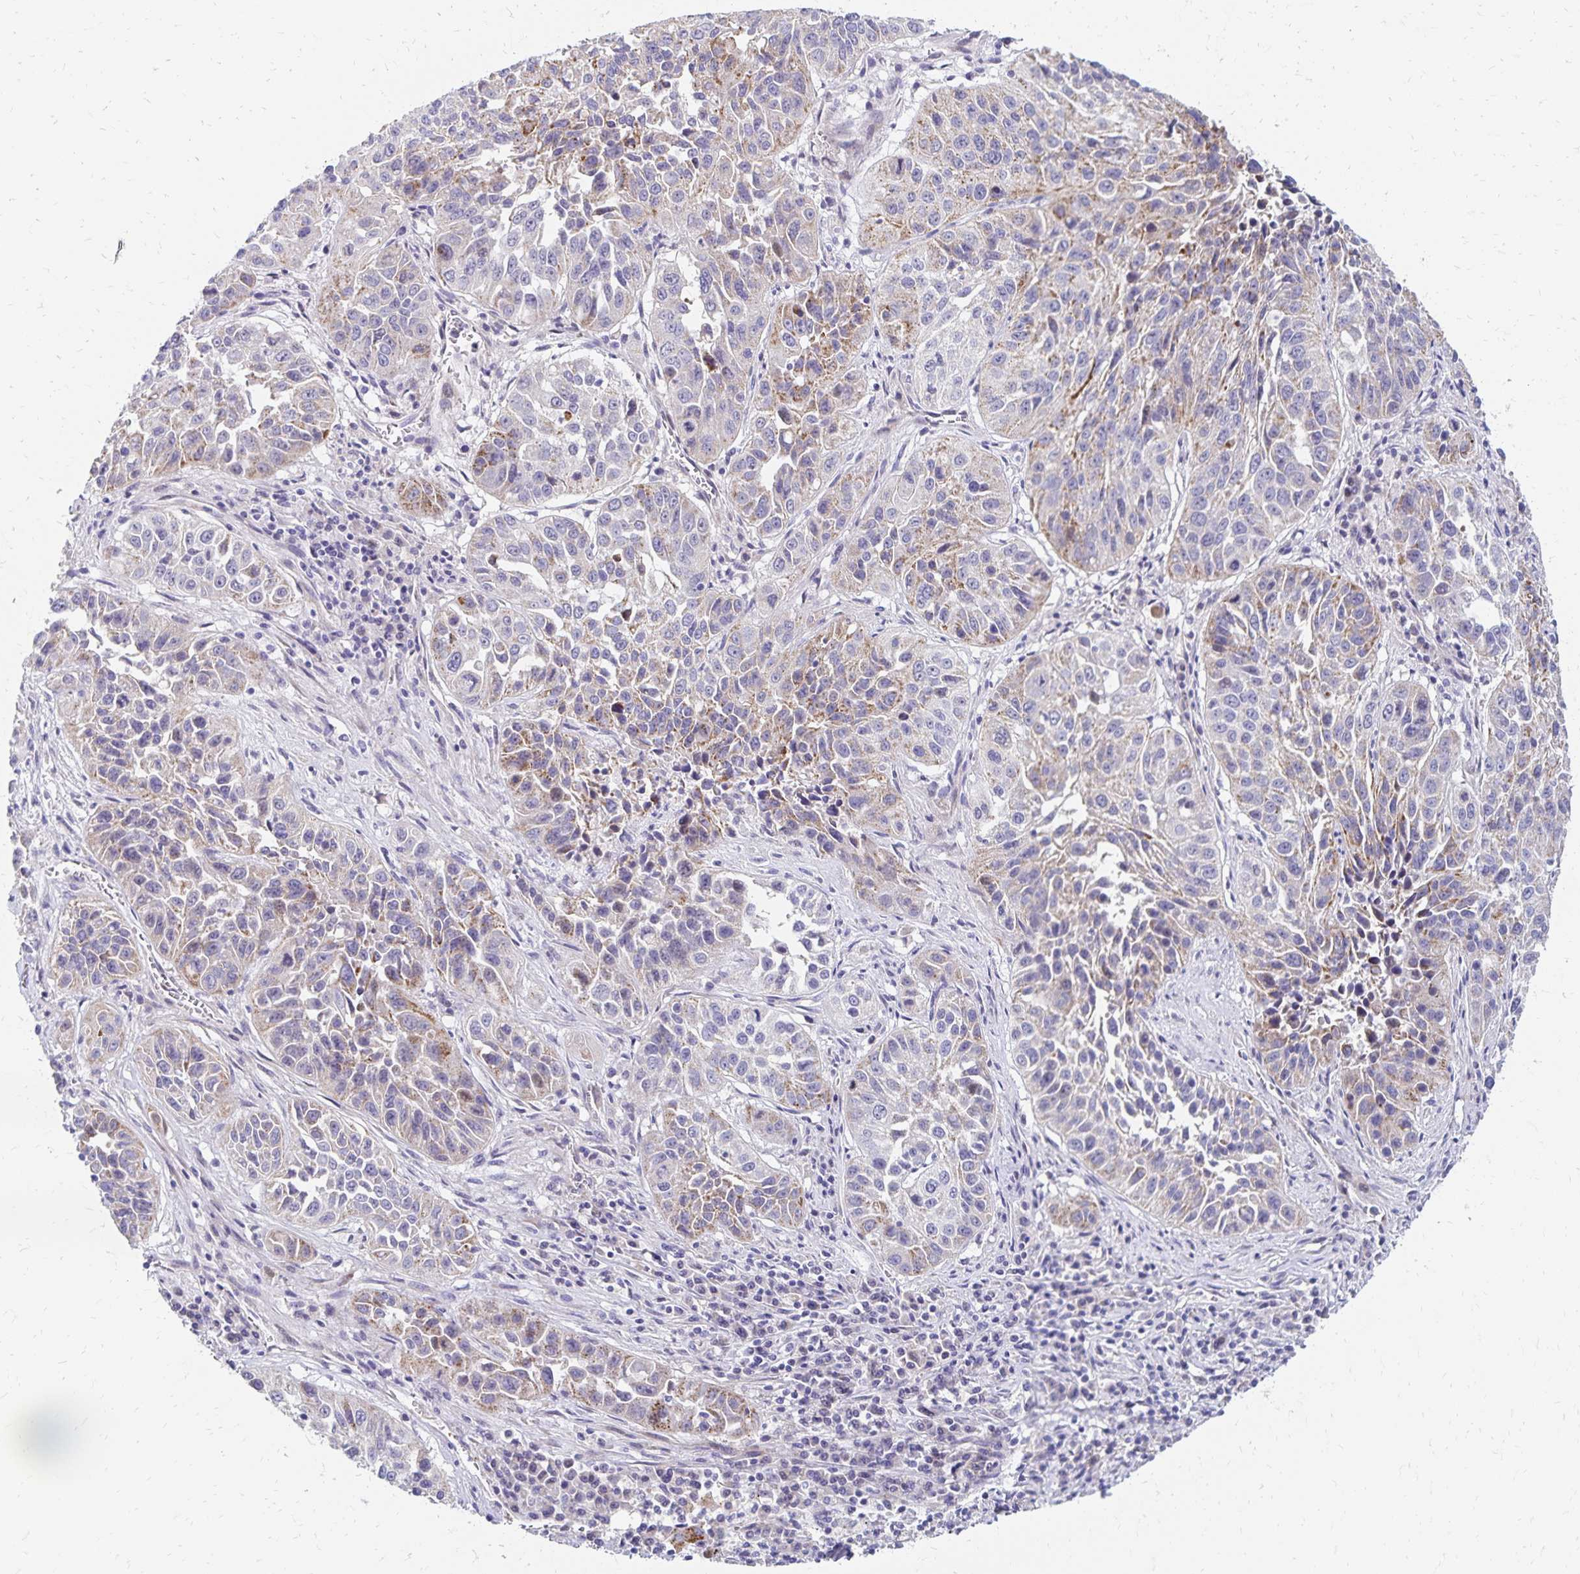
{"staining": {"intensity": "weak", "quantity": "25%-75%", "location": "cytoplasmic/membranous"}, "tissue": "lung cancer", "cell_type": "Tumor cells", "image_type": "cancer", "snomed": [{"axis": "morphology", "description": "Squamous cell carcinoma, NOS"}, {"axis": "topography", "description": "Lung"}], "caption": "DAB immunohistochemical staining of human lung squamous cell carcinoma displays weak cytoplasmic/membranous protein staining in about 25%-75% of tumor cells.", "gene": "NECAP1", "patient": {"sex": "female", "age": 61}}